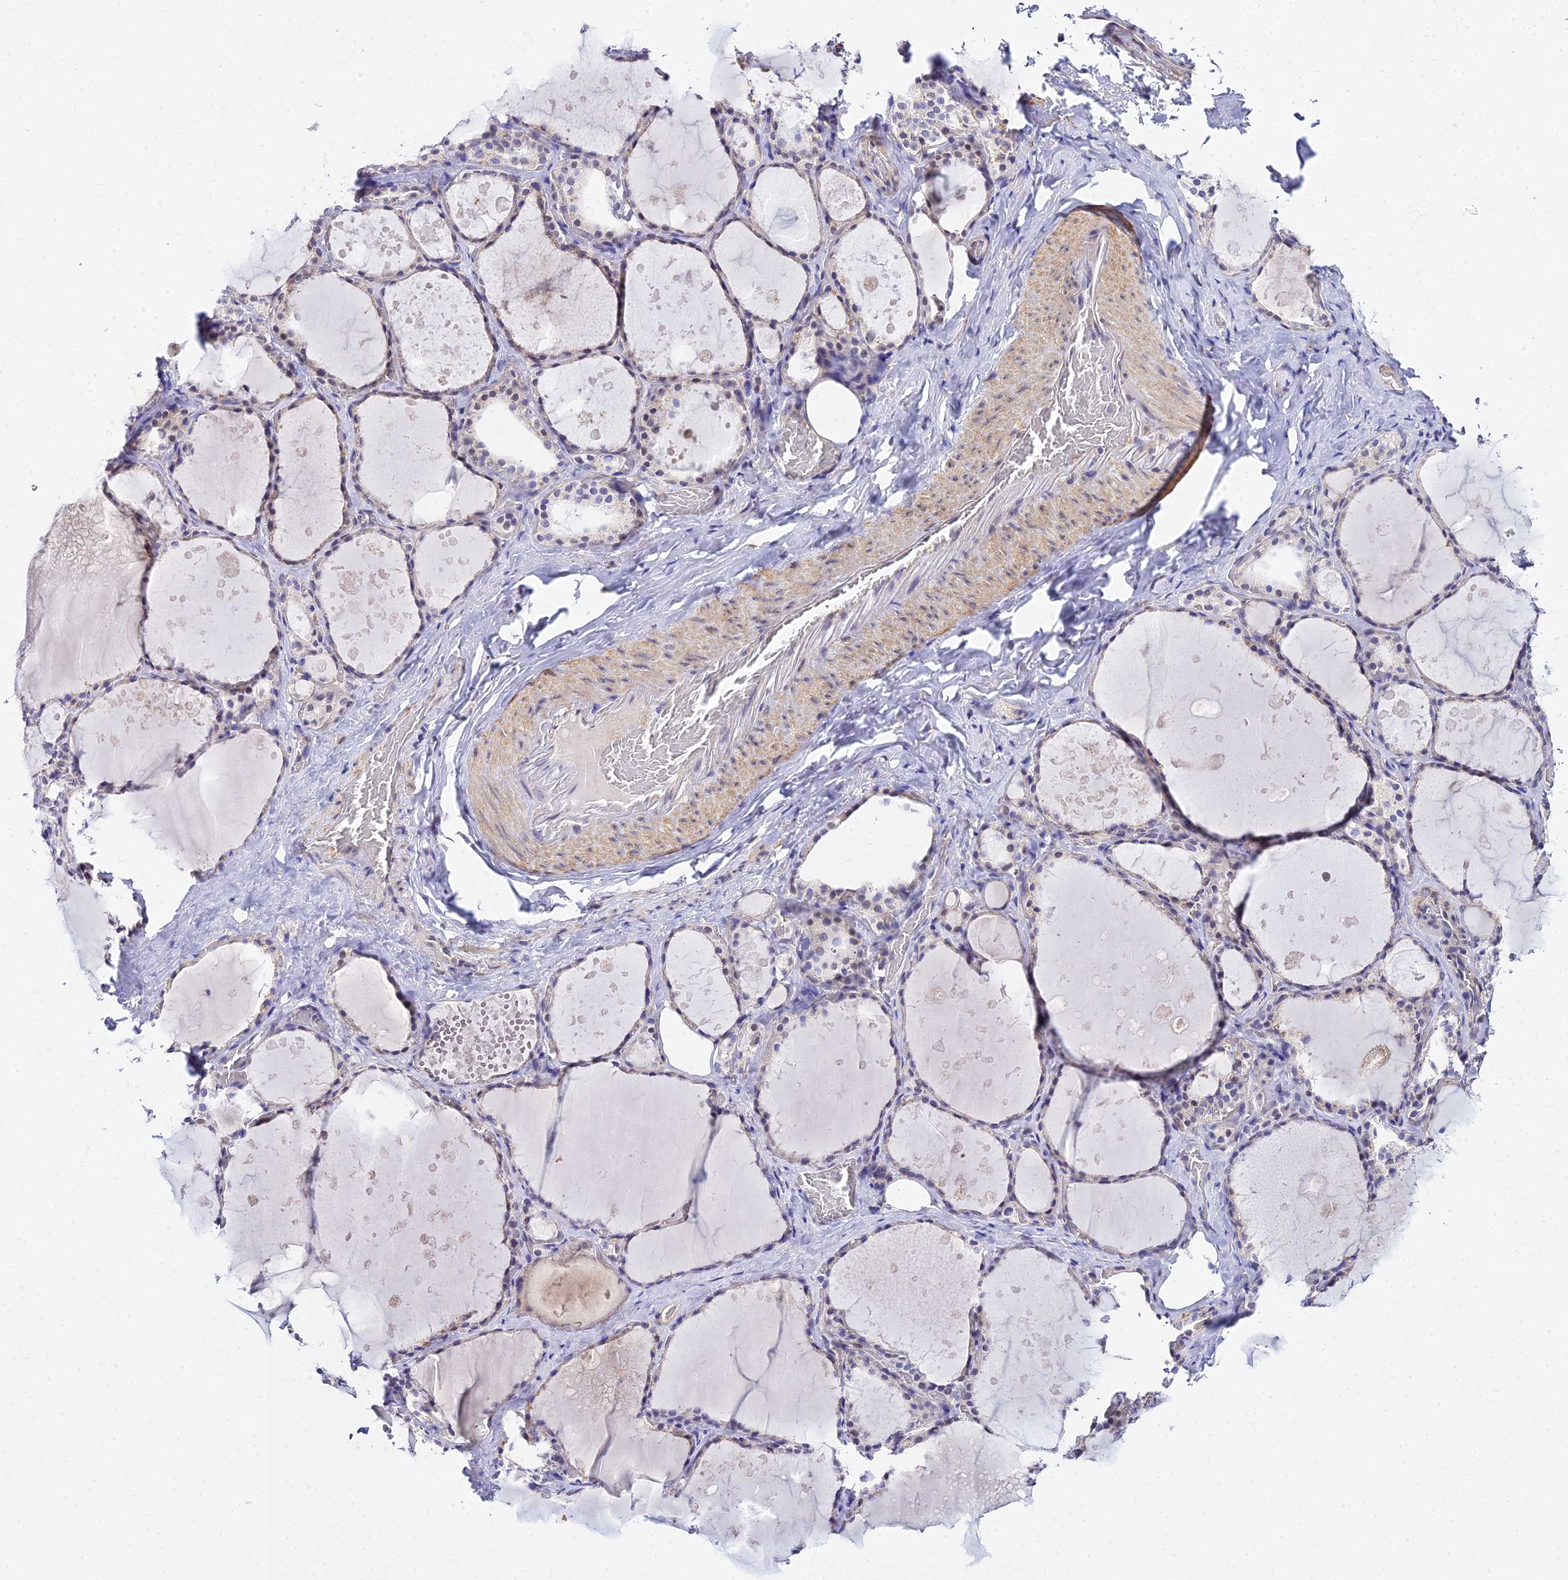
{"staining": {"intensity": "negative", "quantity": "none", "location": "none"}, "tissue": "thyroid gland", "cell_type": "Glandular cells", "image_type": "normal", "snomed": [{"axis": "morphology", "description": "Normal tissue, NOS"}, {"axis": "topography", "description": "Thyroid gland"}], "caption": "Immunohistochemistry (IHC) of unremarkable human thyroid gland displays no positivity in glandular cells. (Stains: DAB immunohistochemistry with hematoxylin counter stain, Microscopy: brightfield microscopy at high magnification).", "gene": "ZNF628", "patient": {"sex": "male", "age": 61}}